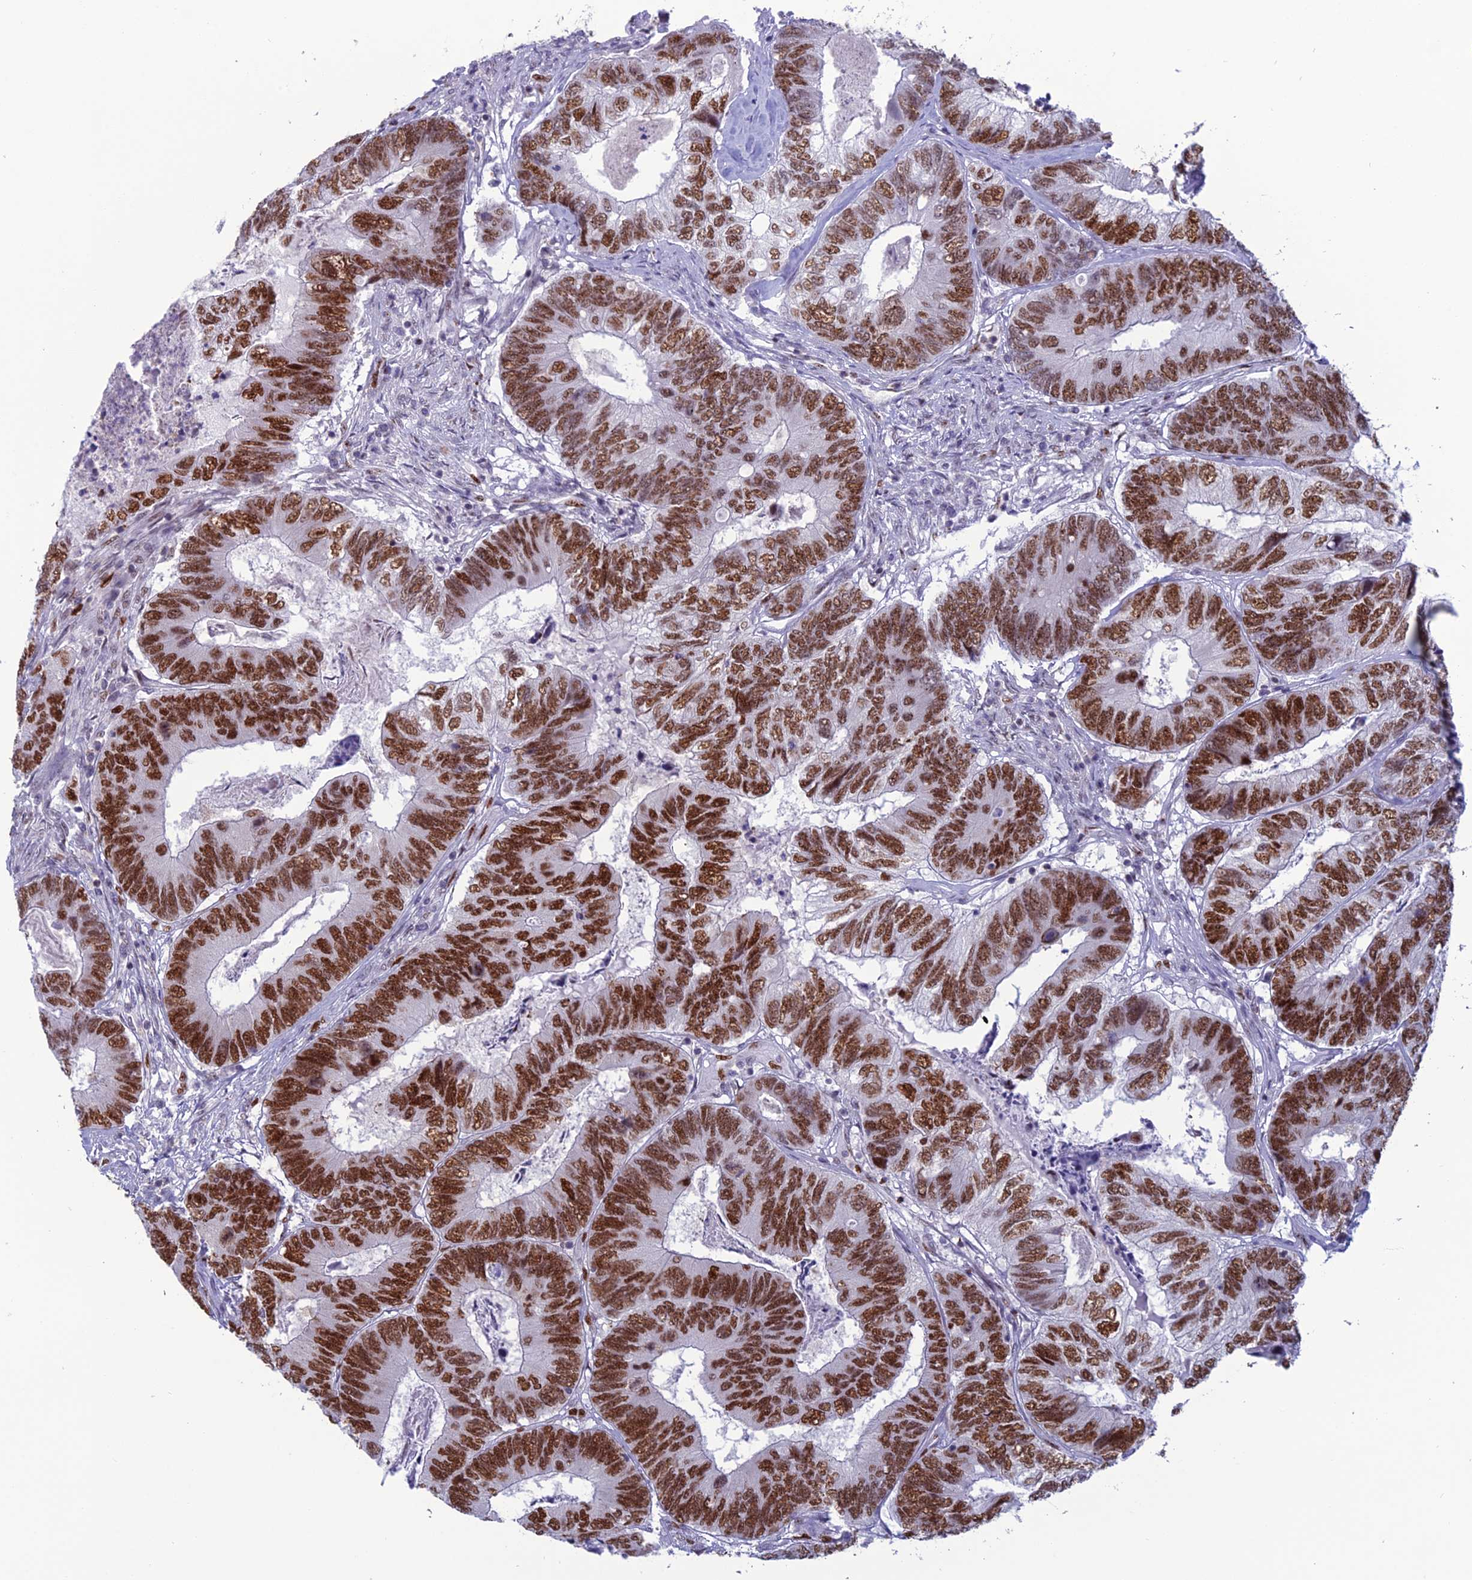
{"staining": {"intensity": "strong", "quantity": ">75%", "location": "nuclear"}, "tissue": "colorectal cancer", "cell_type": "Tumor cells", "image_type": "cancer", "snomed": [{"axis": "morphology", "description": "Adenocarcinoma, NOS"}, {"axis": "topography", "description": "Colon"}], "caption": "Colorectal cancer (adenocarcinoma) stained with a brown dye shows strong nuclear positive positivity in about >75% of tumor cells.", "gene": "NOL4L", "patient": {"sex": "female", "age": 67}}